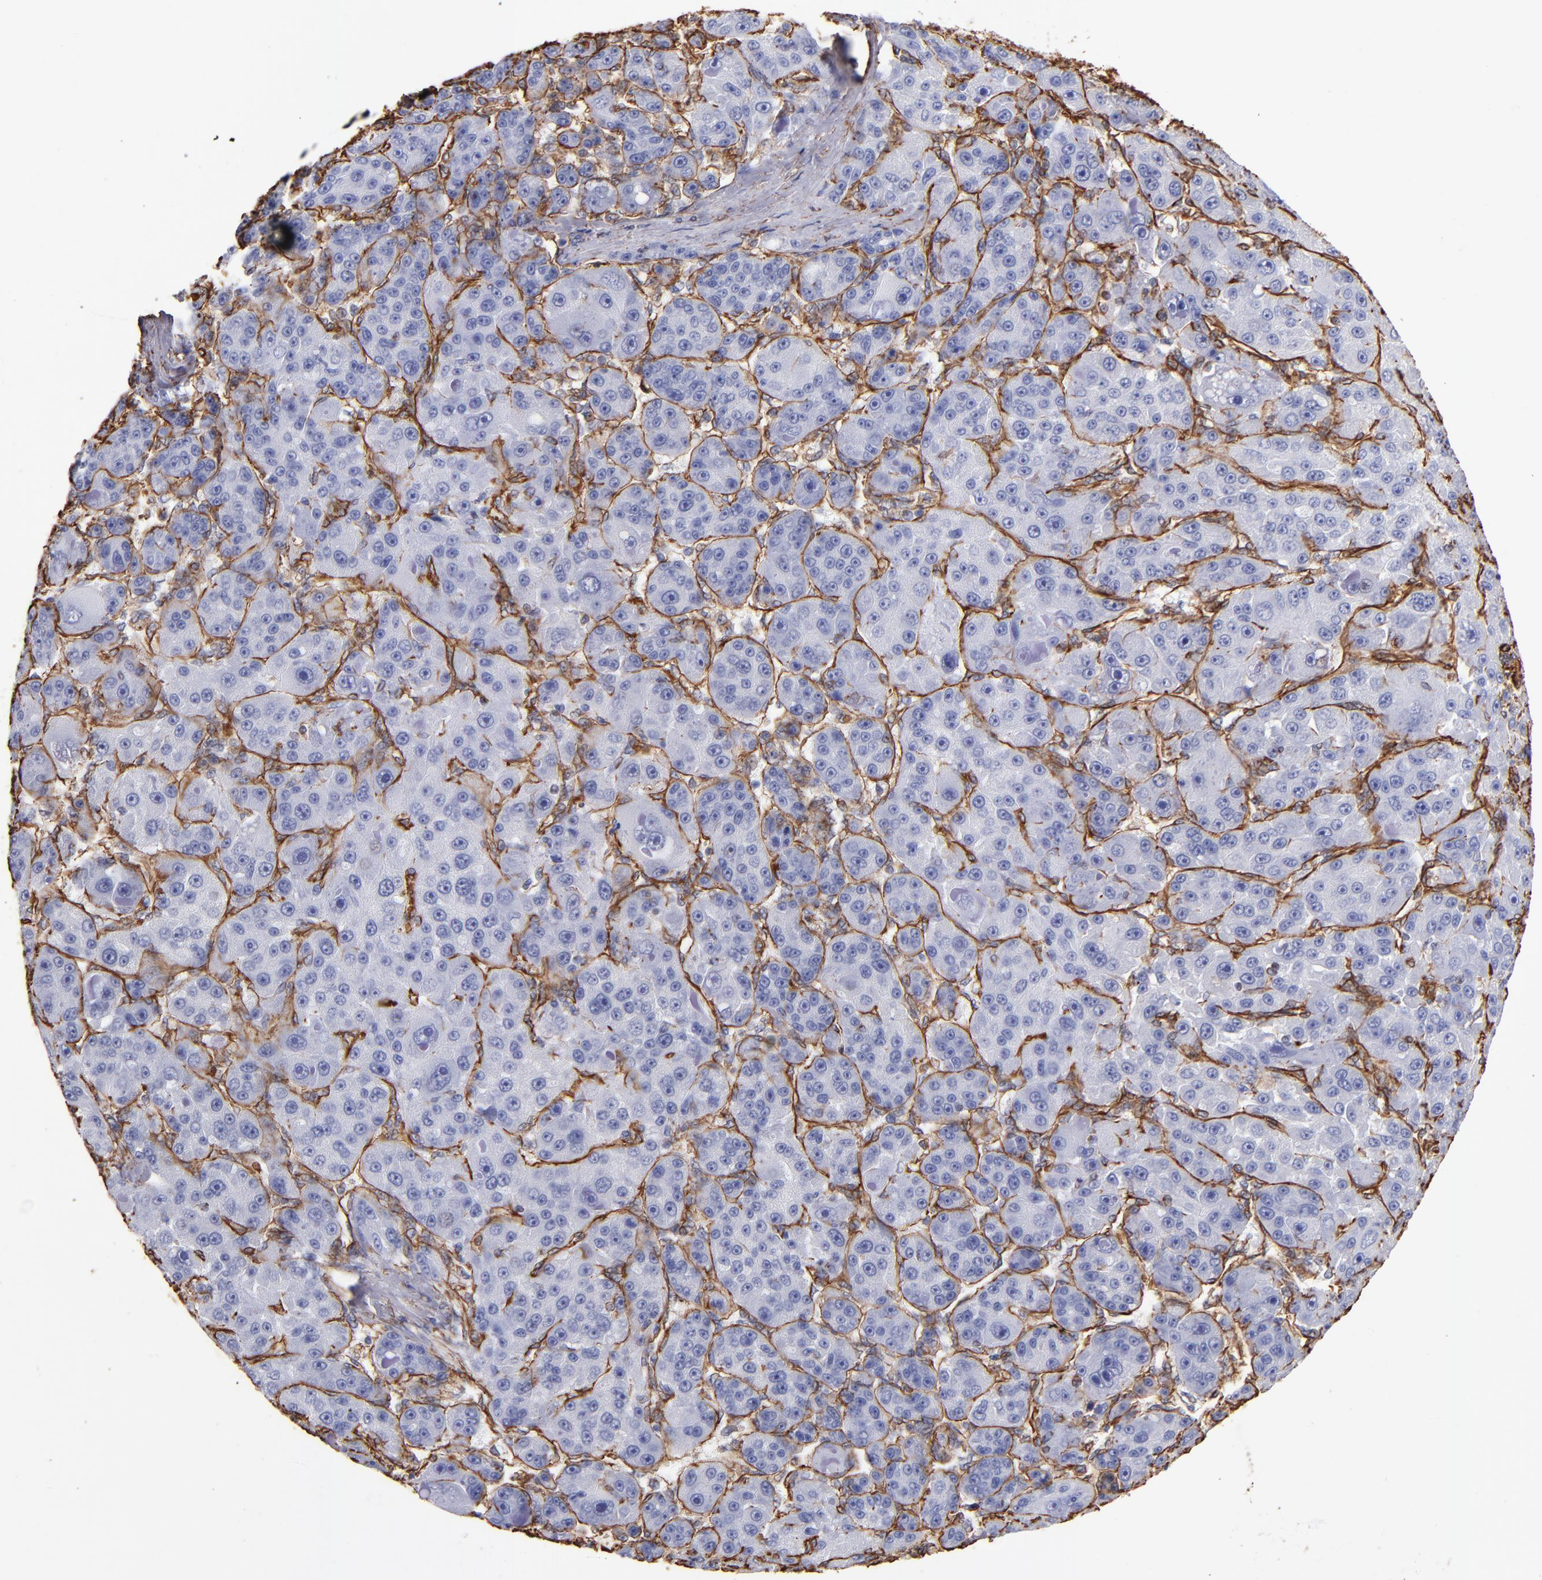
{"staining": {"intensity": "strong", "quantity": ">75%", "location": "cytoplasmic/membranous"}, "tissue": "liver cancer", "cell_type": "Tumor cells", "image_type": "cancer", "snomed": [{"axis": "morphology", "description": "Carcinoma, Hepatocellular, NOS"}, {"axis": "topography", "description": "Liver"}], "caption": "A photomicrograph showing strong cytoplasmic/membranous staining in approximately >75% of tumor cells in liver hepatocellular carcinoma, as visualized by brown immunohistochemical staining.", "gene": "VIM", "patient": {"sex": "male", "age": 76}}